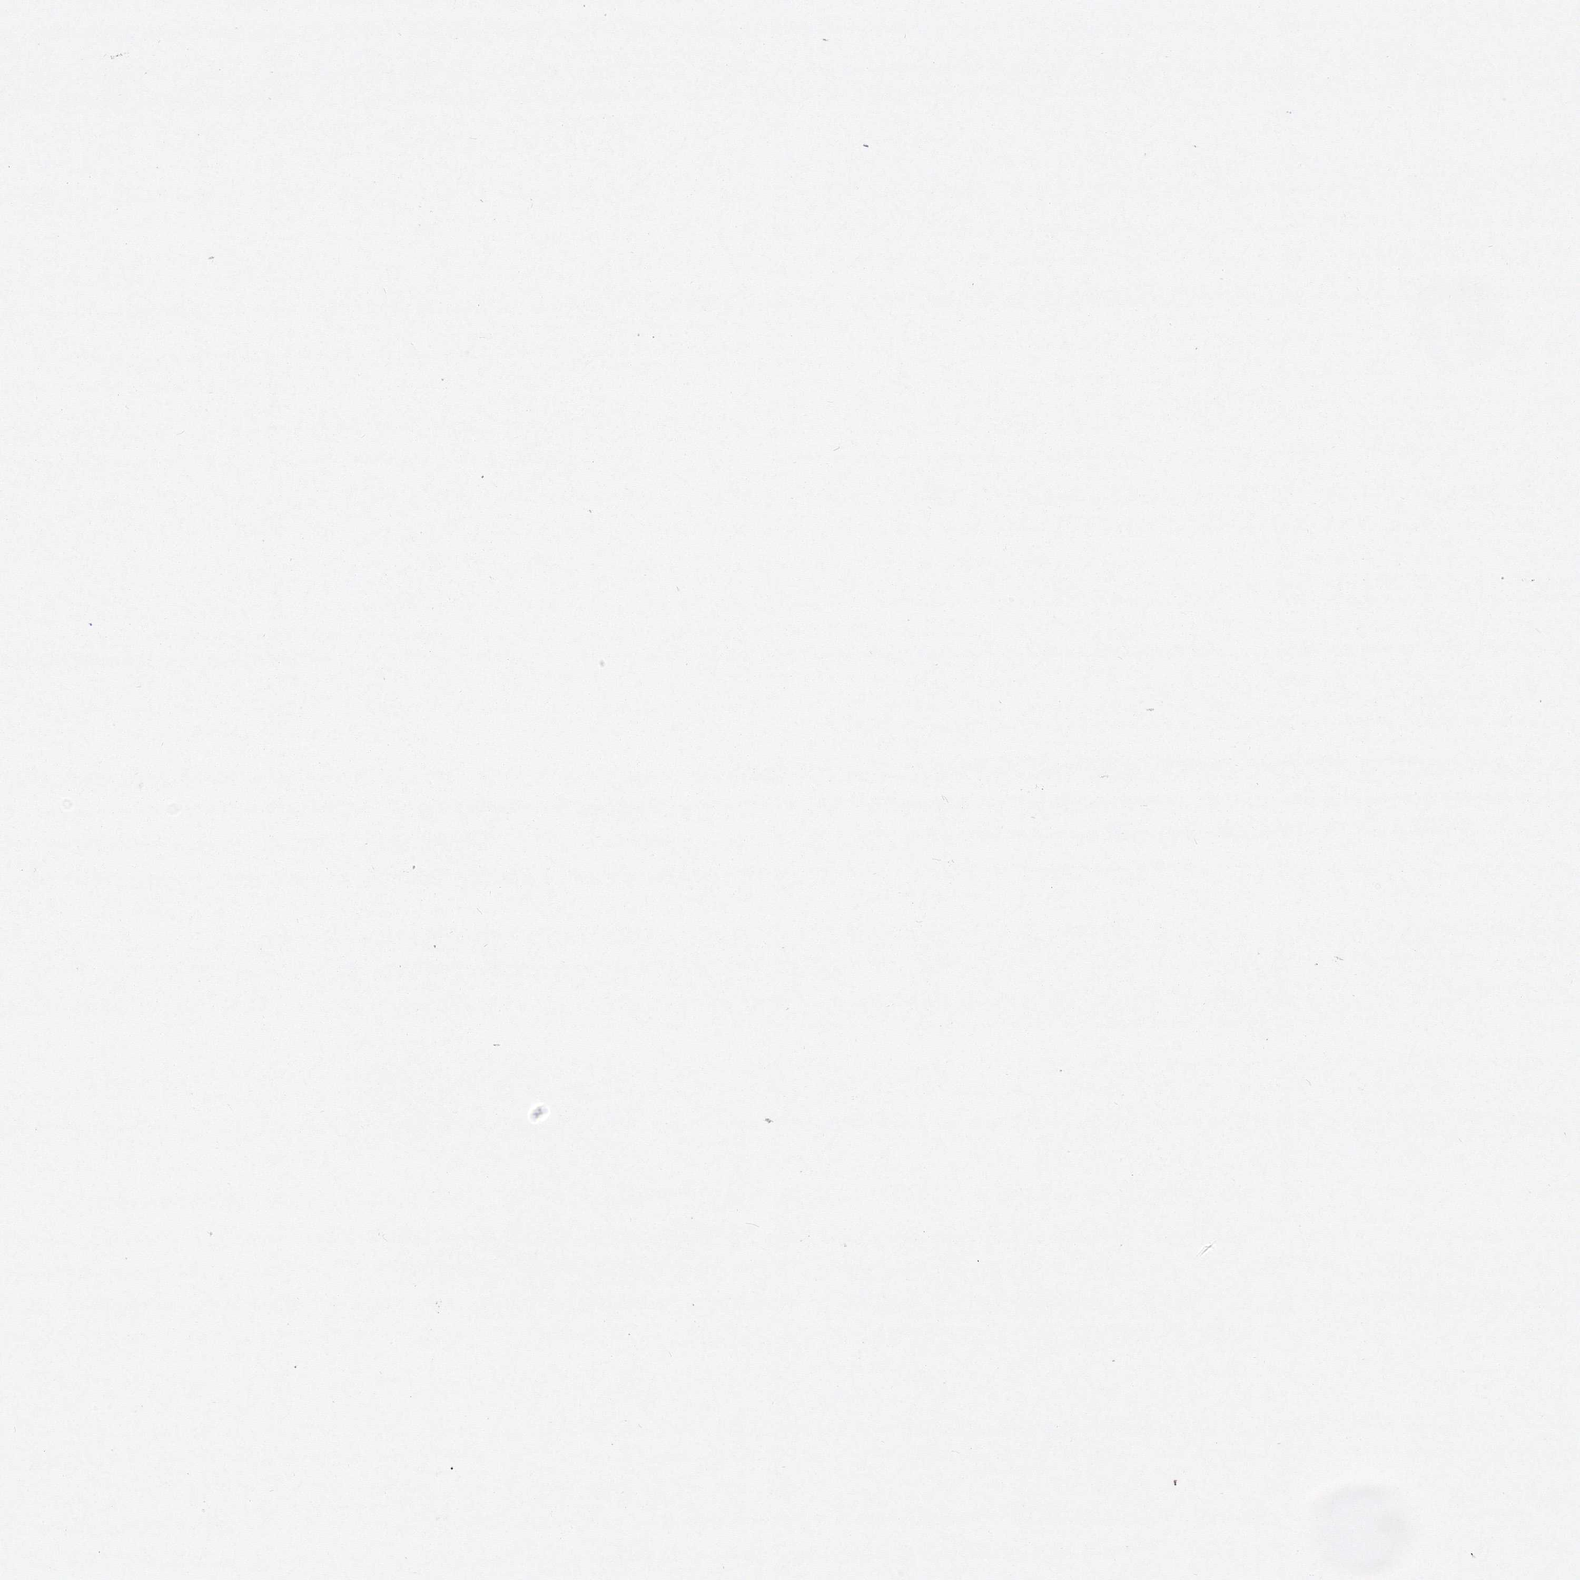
{"staining": {"intensity": "moderate", "quantity": "<25%", "location": "cytoplasmic/membranous"}, "tissue": "stomach cancer", "cell_type": "Tumor cells", "image_type": "cancer", "snomed": [{"axis": "morphology", "description": "Normal tissue, NOS"}, {"axis": "morphology", "description": "Adenocarcinoma, NOS"}, {"axis": "topography", "description": "Stomach"}], "caption": "A high-resolution photomicrograph shows immunohistochemistry (IHC) staining of stomach cancer (adenocarcinoma), which exhibits moderate cytoplasmic/membranous staining in approximately <25% of tumor cells. (IHC, brightfield microscopy, high magnification).", "gene": "GPR82", "patient": {"sex": "female", "age": 89}}